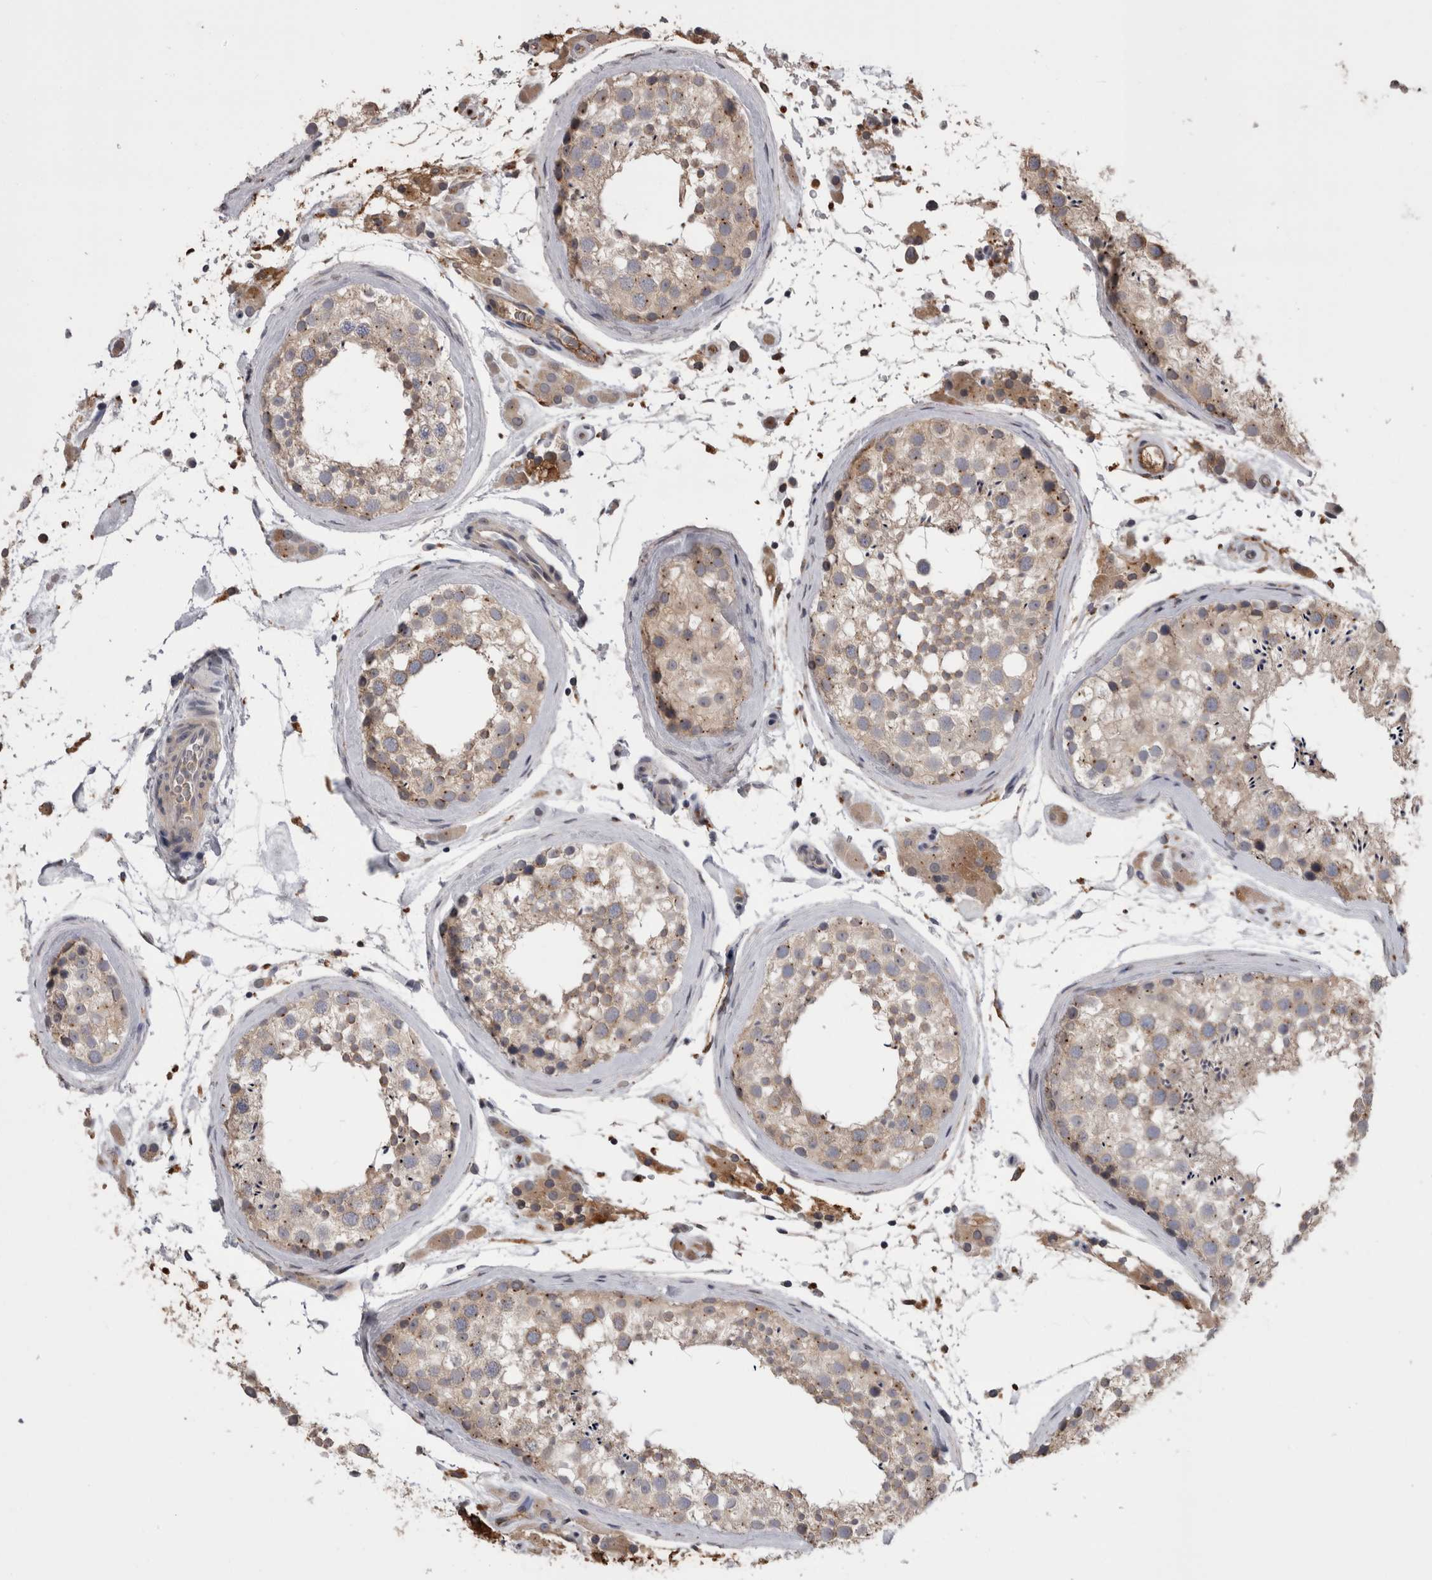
{"staining": {"intensity": "weak", "quantity": "25%-75%", "location": "cytoplasmic/membranous"}, "tissue": "testis", "cell_type": "Cells in seminiferous ducts", "image_type": "normal", "snomed": [{"axis": "morphology", "description": "Normal tissue, NOS"}, {"axis": "topography", "description": "Testis"}], "caption": "Immunohistochemical staining of normal testis exhibits low levels of weak cytoplasmic/membranous expression in about 25%-75% of cells in seminiferous ducts. Nuclei are stained in blue.", "gene": "STC1", "patient": {"sex": "male", "age": 46}}